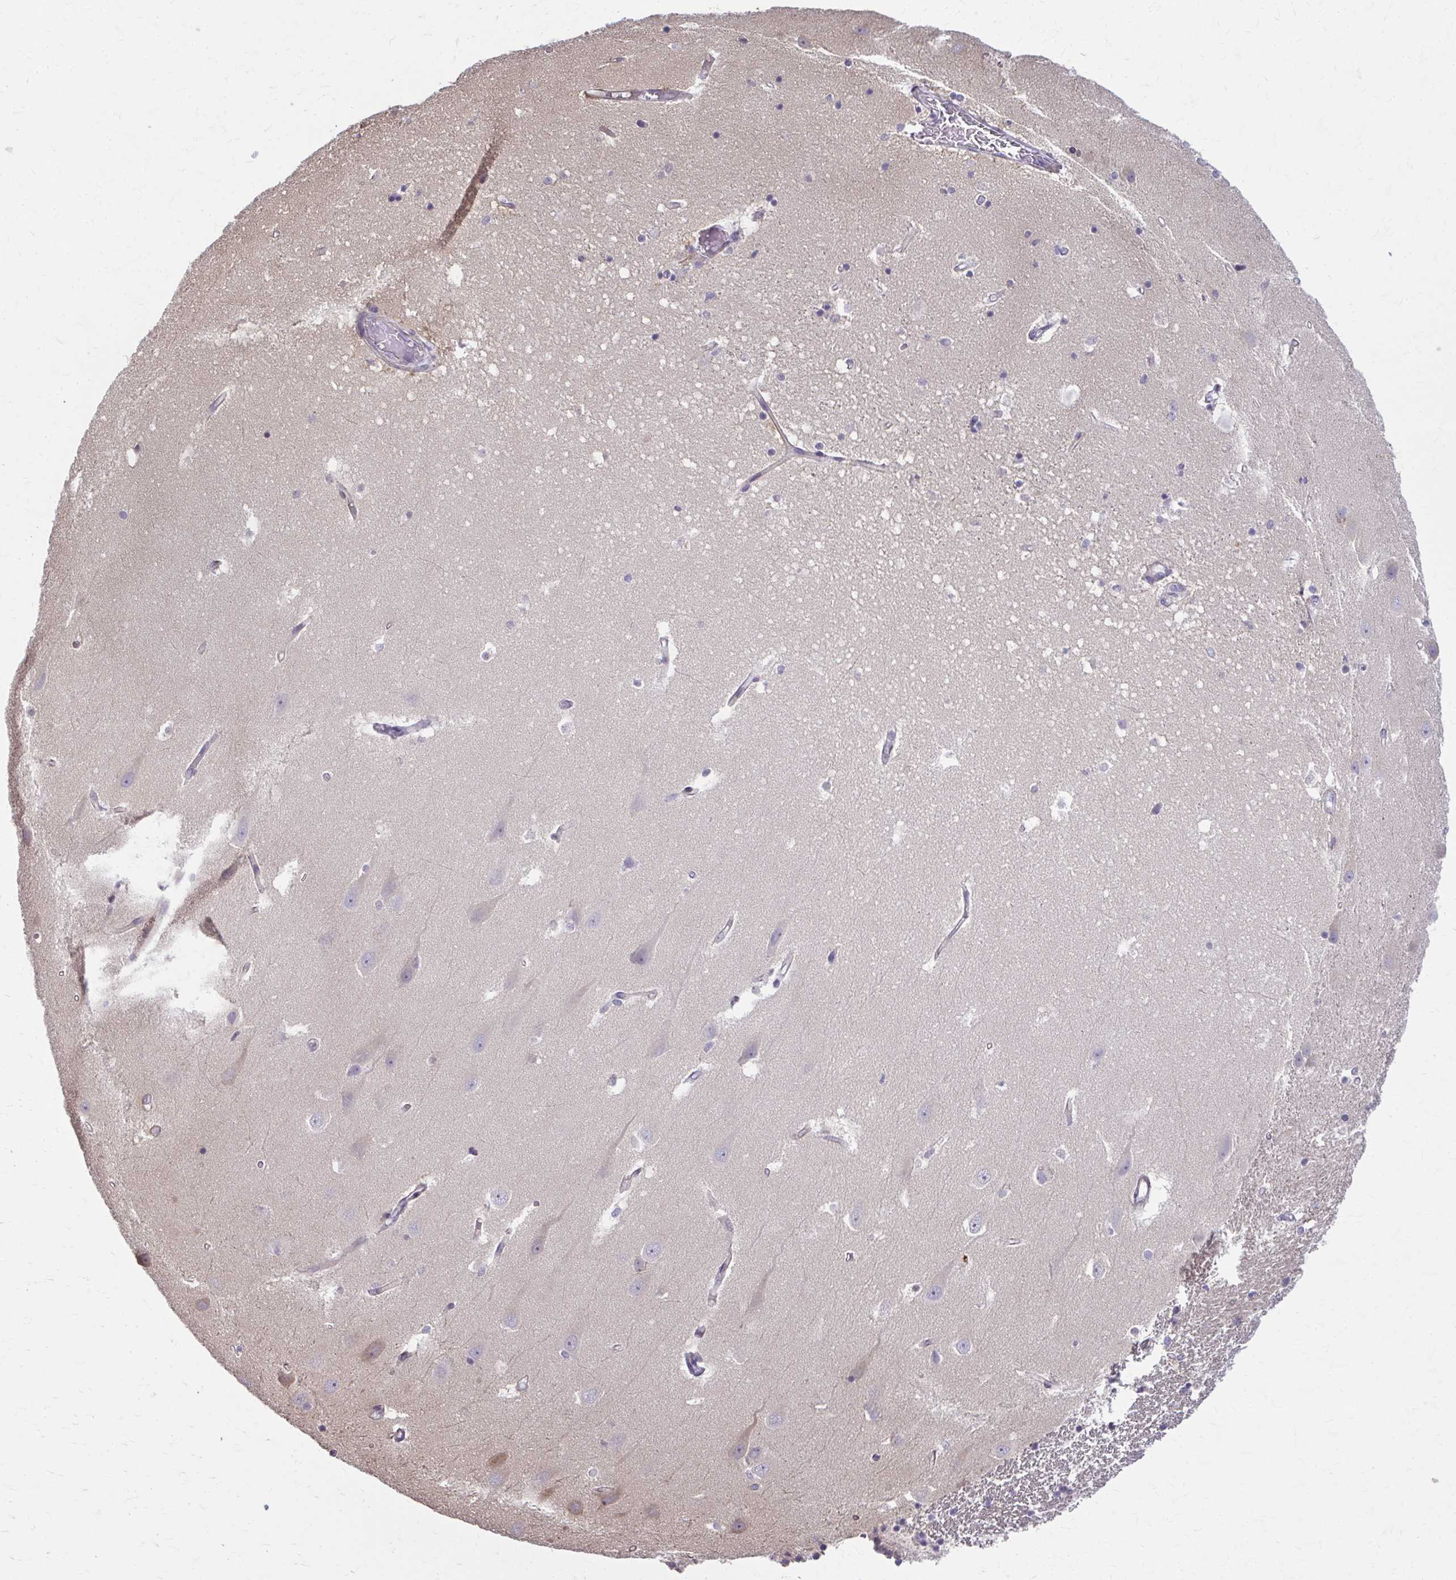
{"staining": {"intensity": "negative", "quantity": "none", "location": "none"}, "tissue": "hippocampus", "cell_type": "Glial cells", "image_type": "normal", "snomed": [{"axis": "morphology", "description": "Normal tissue, NOS"}, {"axis": "topography", "description": "Hippocampus"}], "caption": "Photomicrograph shows no significant protein expression in glial cells of unremarkable hippocampus.", "gene": "MAF1", "patient": {"sex": "male", "age": 63}}